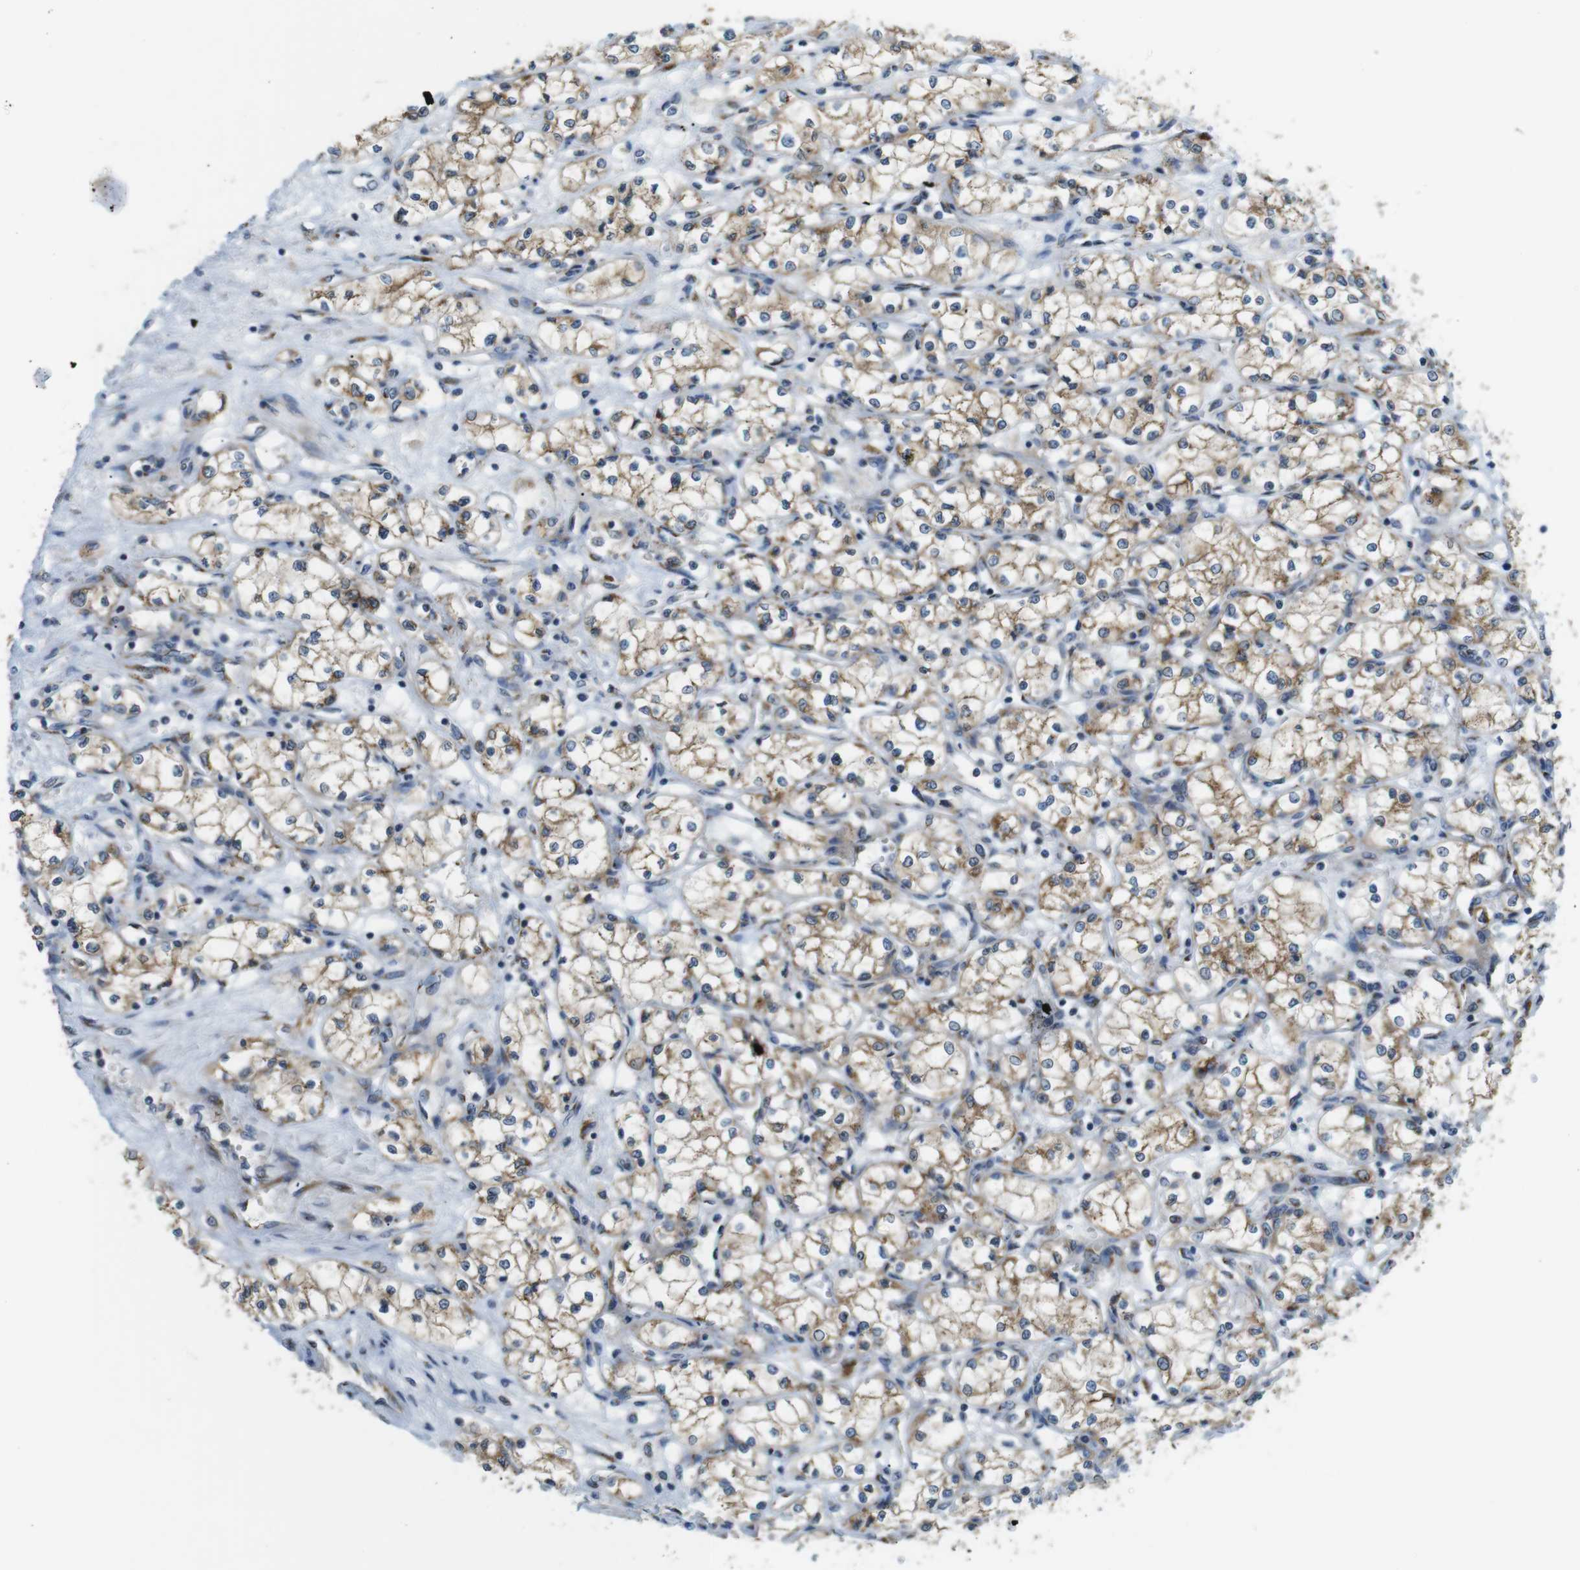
{"staining": {"intensity": "moderate", "quantity": ">75%", "location": "cytoplasmic/membranous"}, "tissue": "renal cancer", "cell_type": "Tumor cells", "image_type": "cancer", "snomed": [{"axis": "morphology", "description": "Normal tissue, NOS"}, {"axis": "morphology", "description": "Adenocarcinoma, NOS"}, {"axis": "topography", "description": "Kidney"}], "caption": "An image of renal adenocarcinoma stained for a protein reveals moderate cytoplasmic/membranous brown staining in tumor cells.", "gene": "TMEM143", "patient": {"sex": "male", "age": 59}}